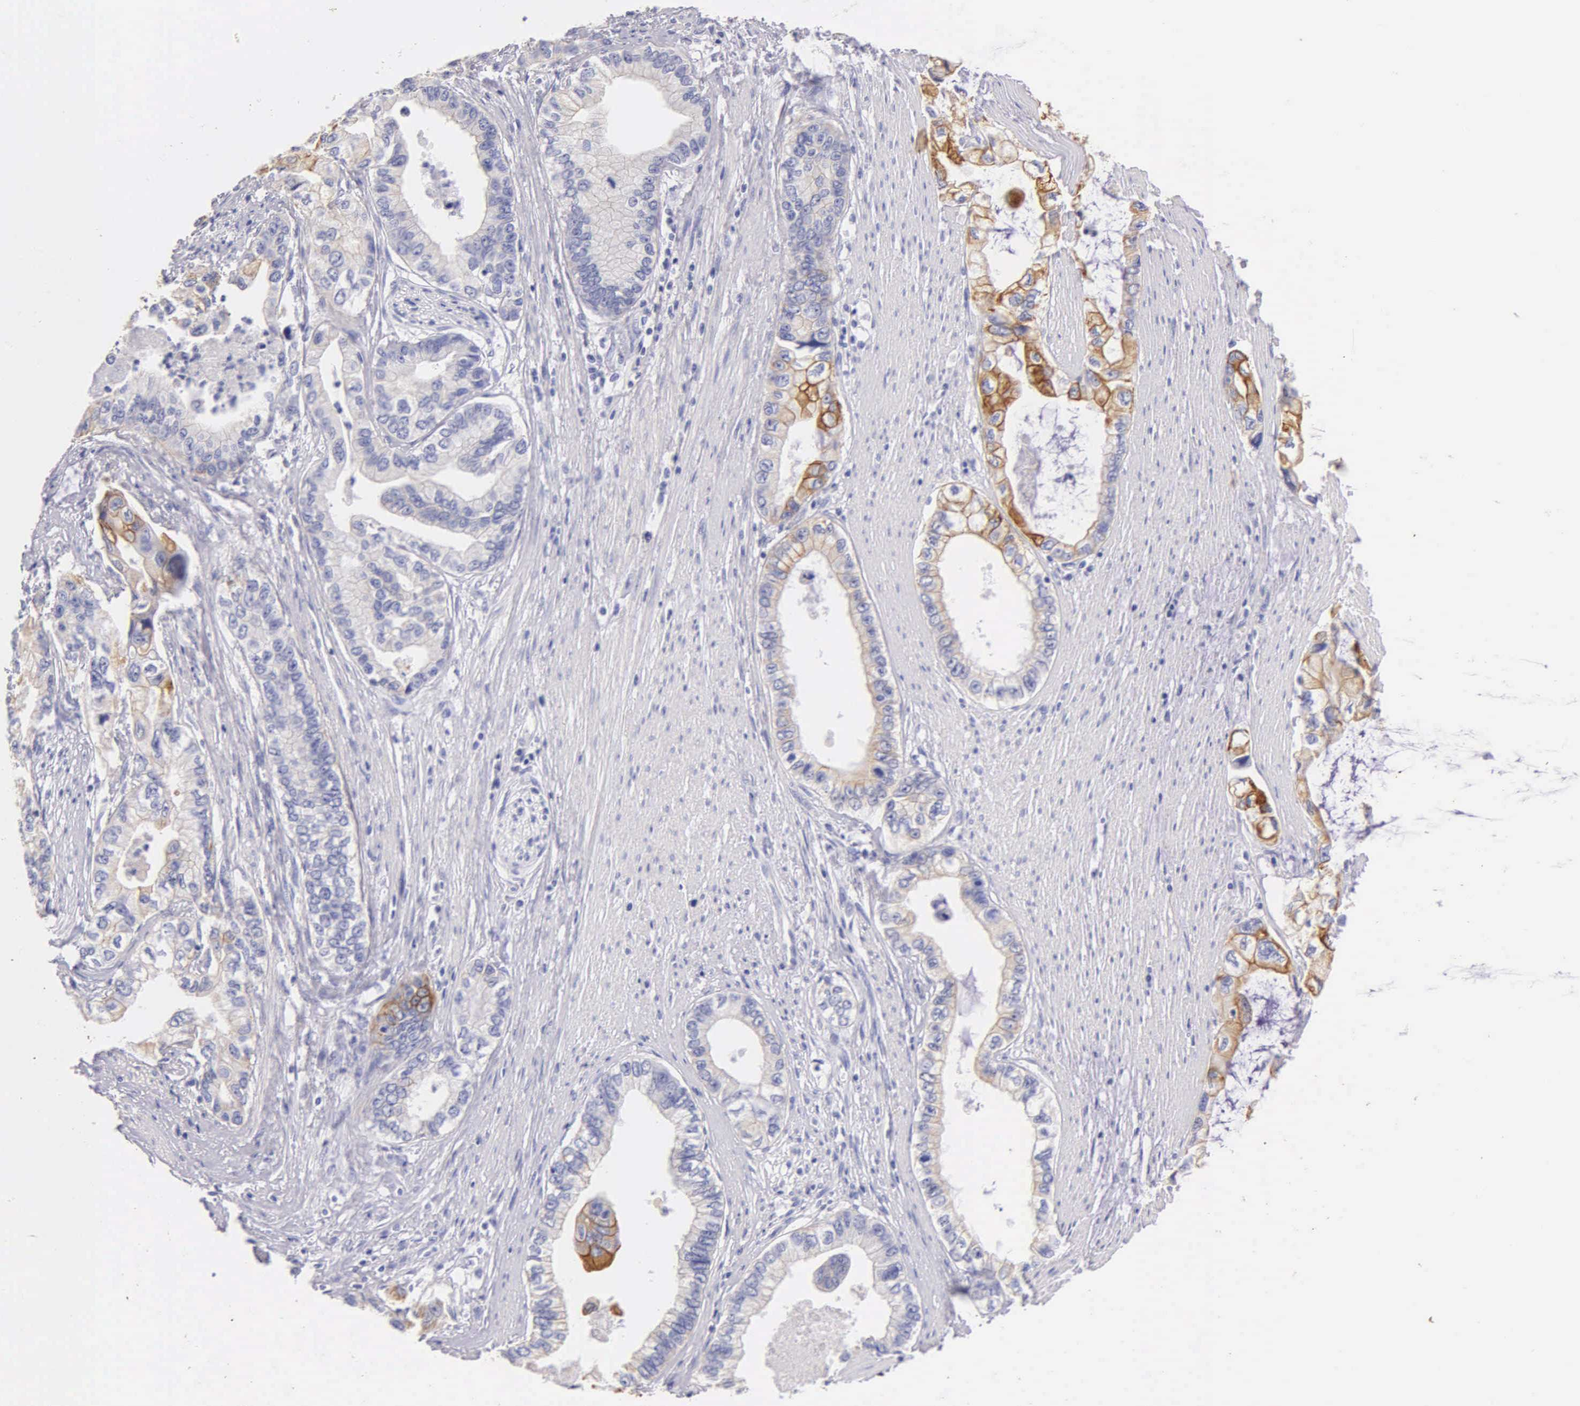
{"staining": {"intensity": "moderate", "quantity": "<25%", "location": "cytoplasmic/membranous"}, "tissue": "pancreatic cancer", "cell_type": "Tumor cells", "image_type": "cancer", "snomed": [{"axis": "morphology", "description": "Adenocarcinoma, NOS"}, {"axis": "topography", "description": "Pancreas"}, {"axis": "topography", "description": "Stomach, upper"}], "caption": "Pancreatic cancer (adenocarcinoma) stained with a protein marker exhibits moderate staining in tumor cells.", "gene": "KRT17", "patient": {"sex": "male", "age": 77}}